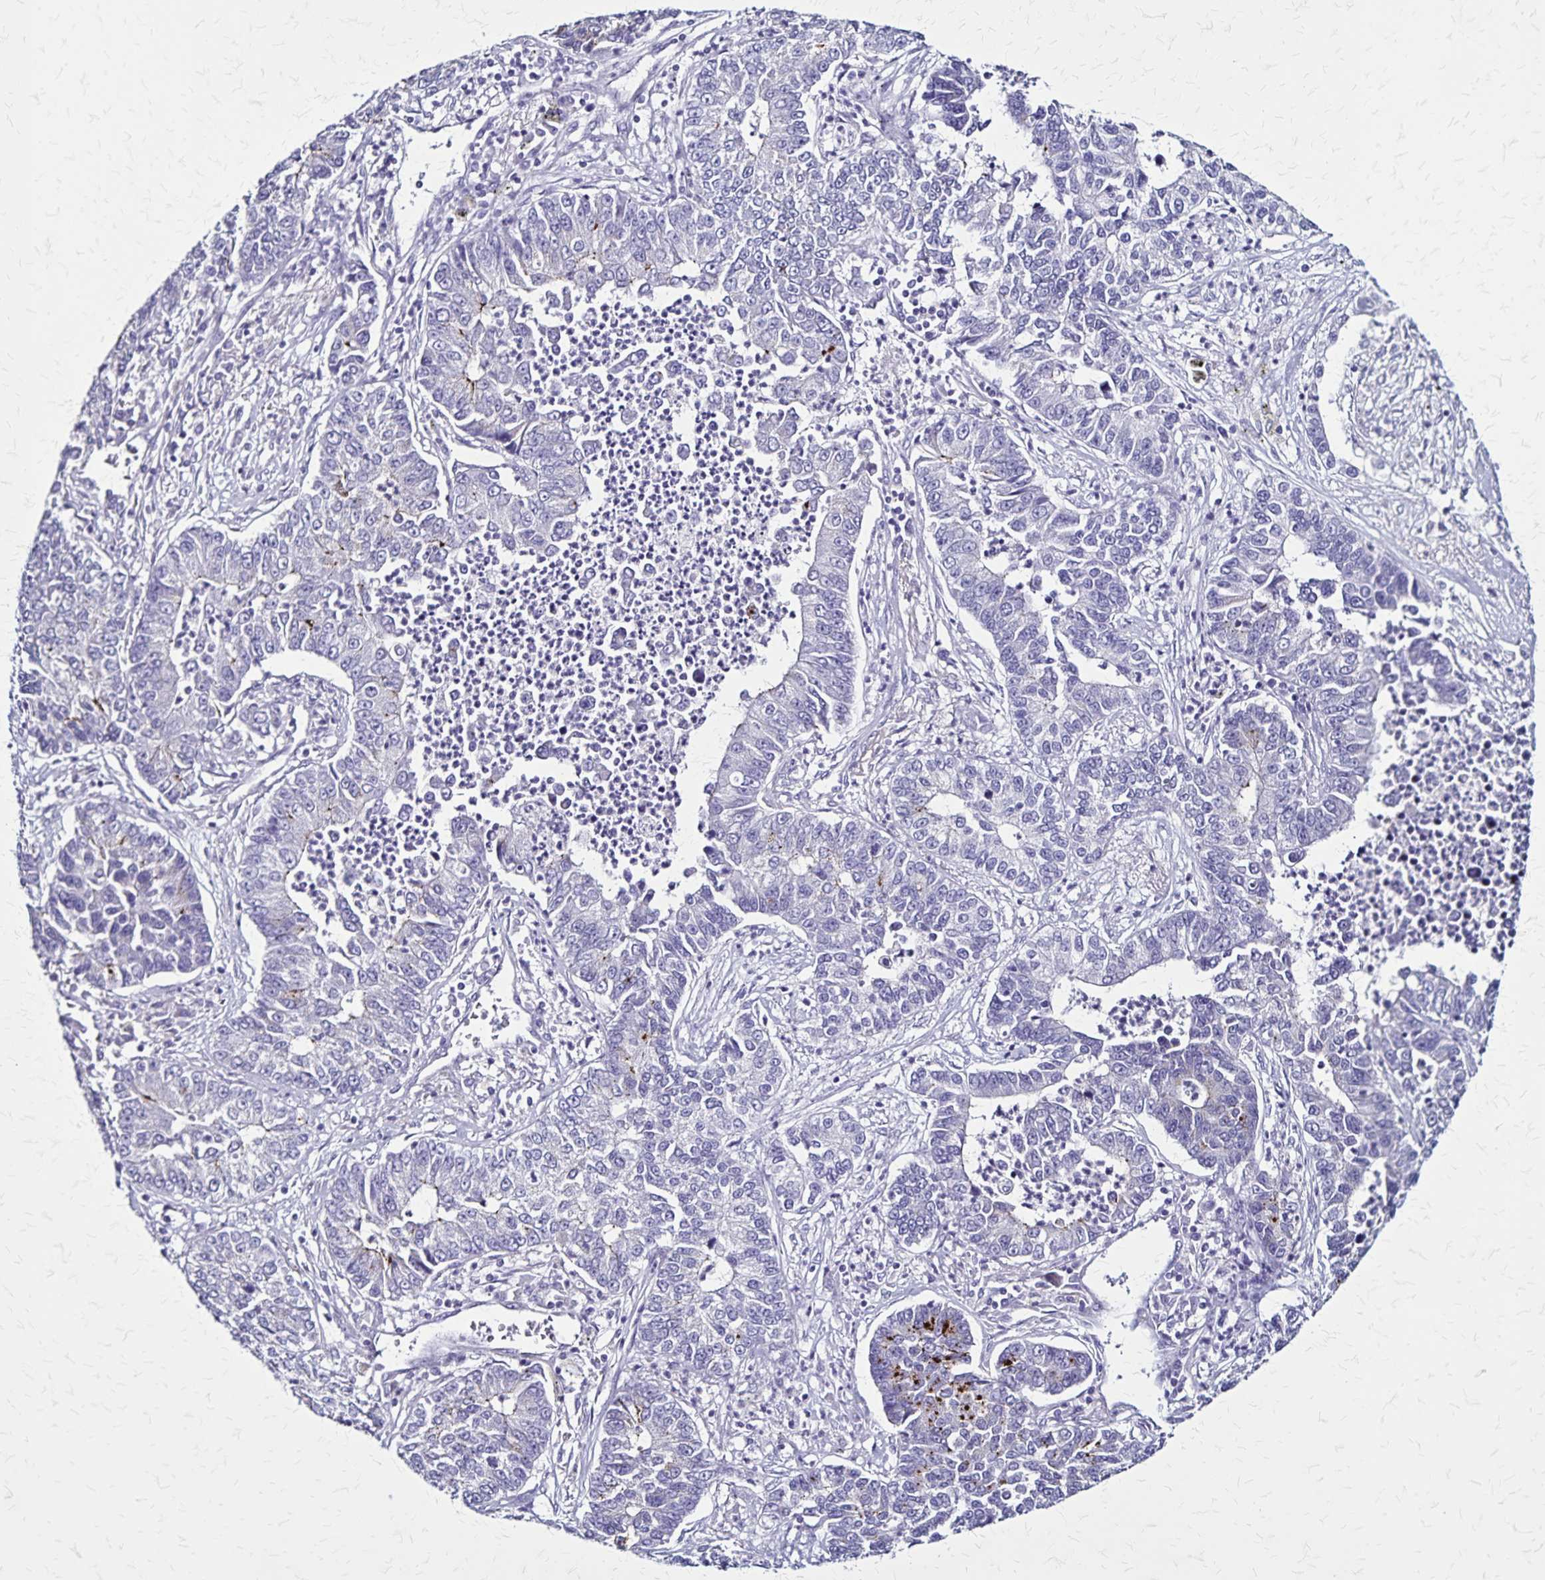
{"staining": {"intensity": "negative", "quantity": "none", "location": "none"}, "tissue": "lung cancer", "cell_type": "Tumor cells", "image_type": "cancer", "snomed": [{"axis": "morphology", "description": "Adenocarcinoma, NOS"}, {"axis": "topography", "description": "Lung"}], "caption": "Immunohistochemical staining of adenocarcinoma (lung) exhibits no significant expression in tumor cells.", "gene": "PLXNA4", "patient": {"sex": "female", "age": 57}}